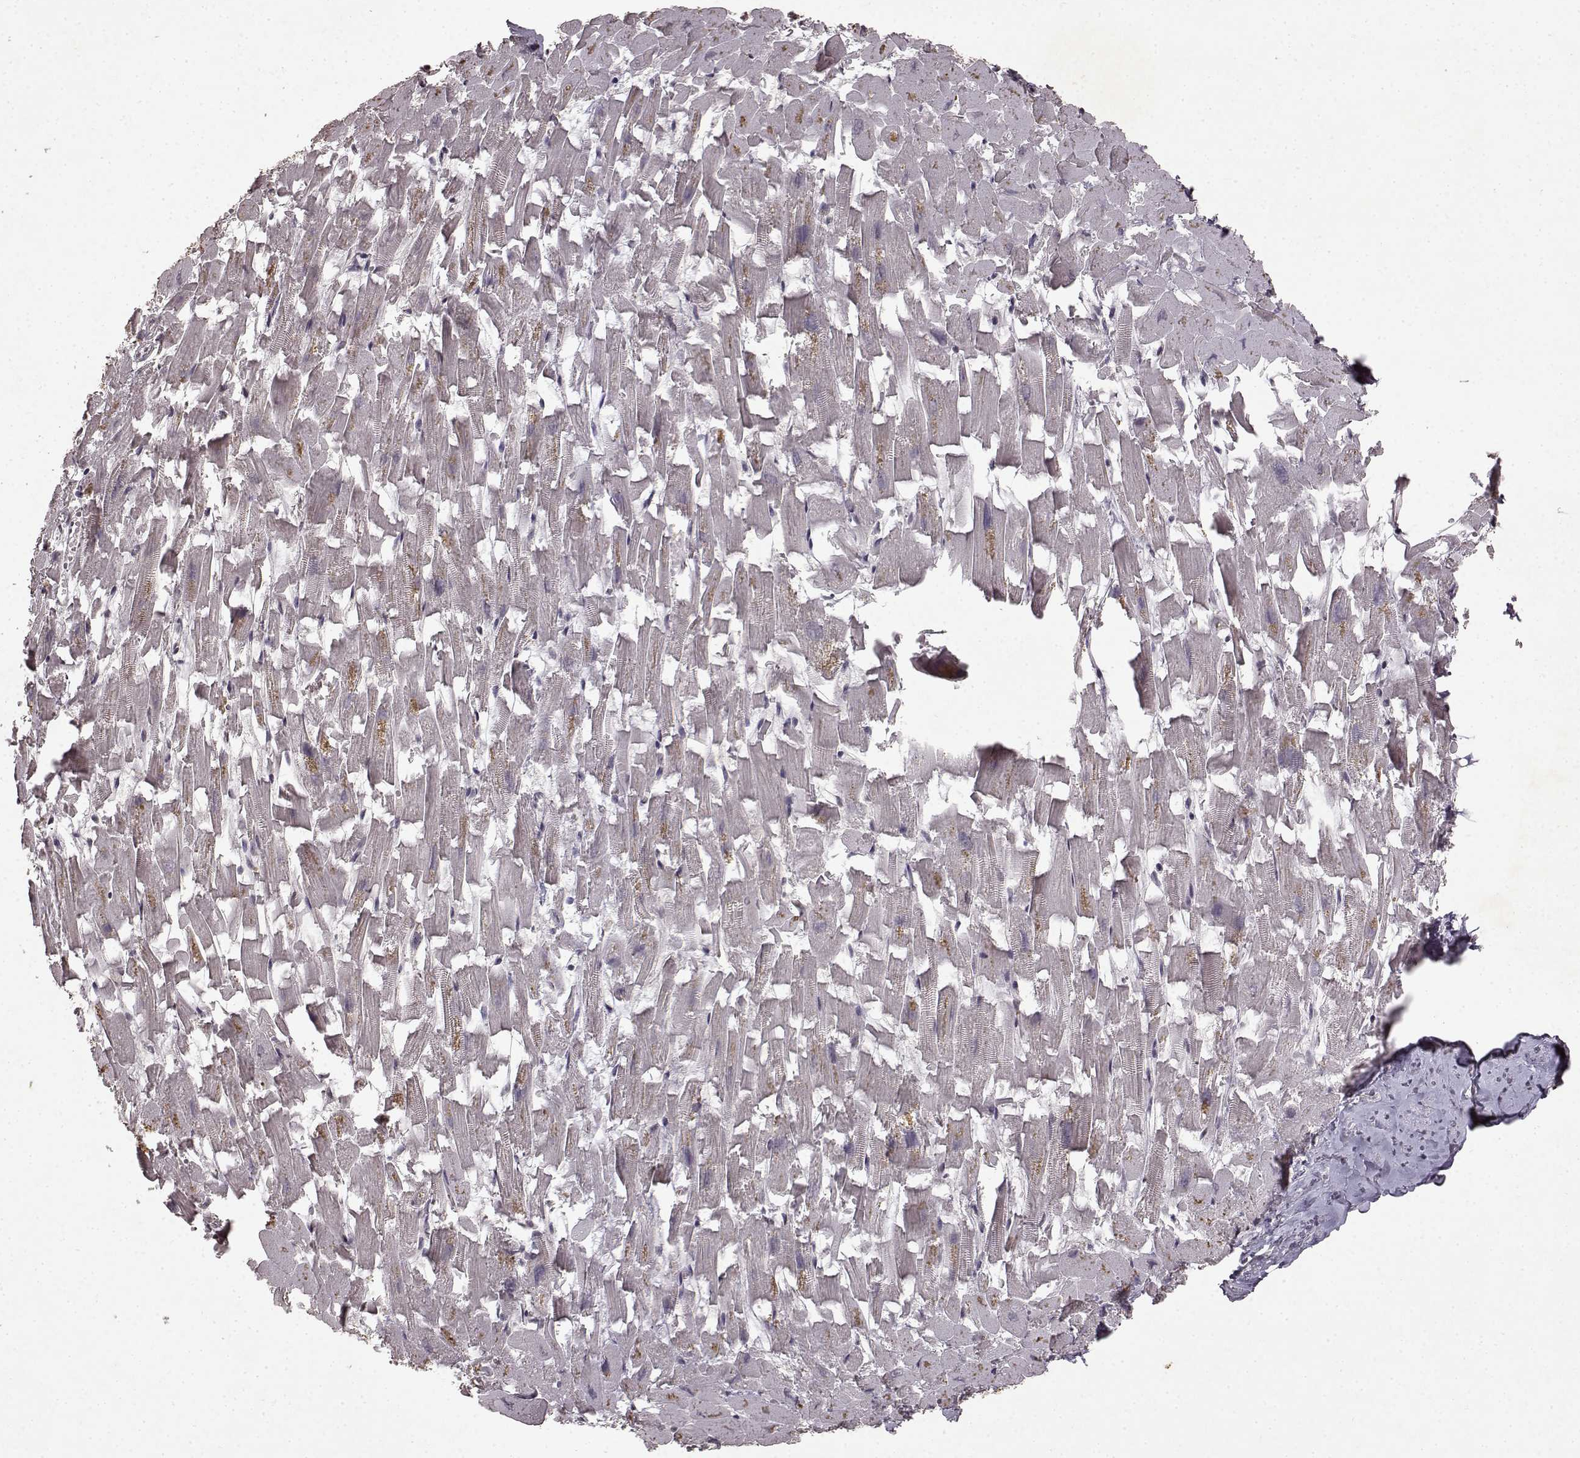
{"staining": {"intensity": "negative", "quantity": "none", "location": "none"}, "tissue": "heart muscle", "cell_type": "Cardiomyocytes", "image_type": "normal", "snomed": [{"axis": "morphology", "description": "Normal tissue, NOS"}, {"axis": "topography", "description": "Heart"}], "caption": "Human heart muscle stained for a protein using IHC reveals no expression in cardiomyocytes.", "gene": "LHB", "patient": {"sex": "female", "age": 64}}